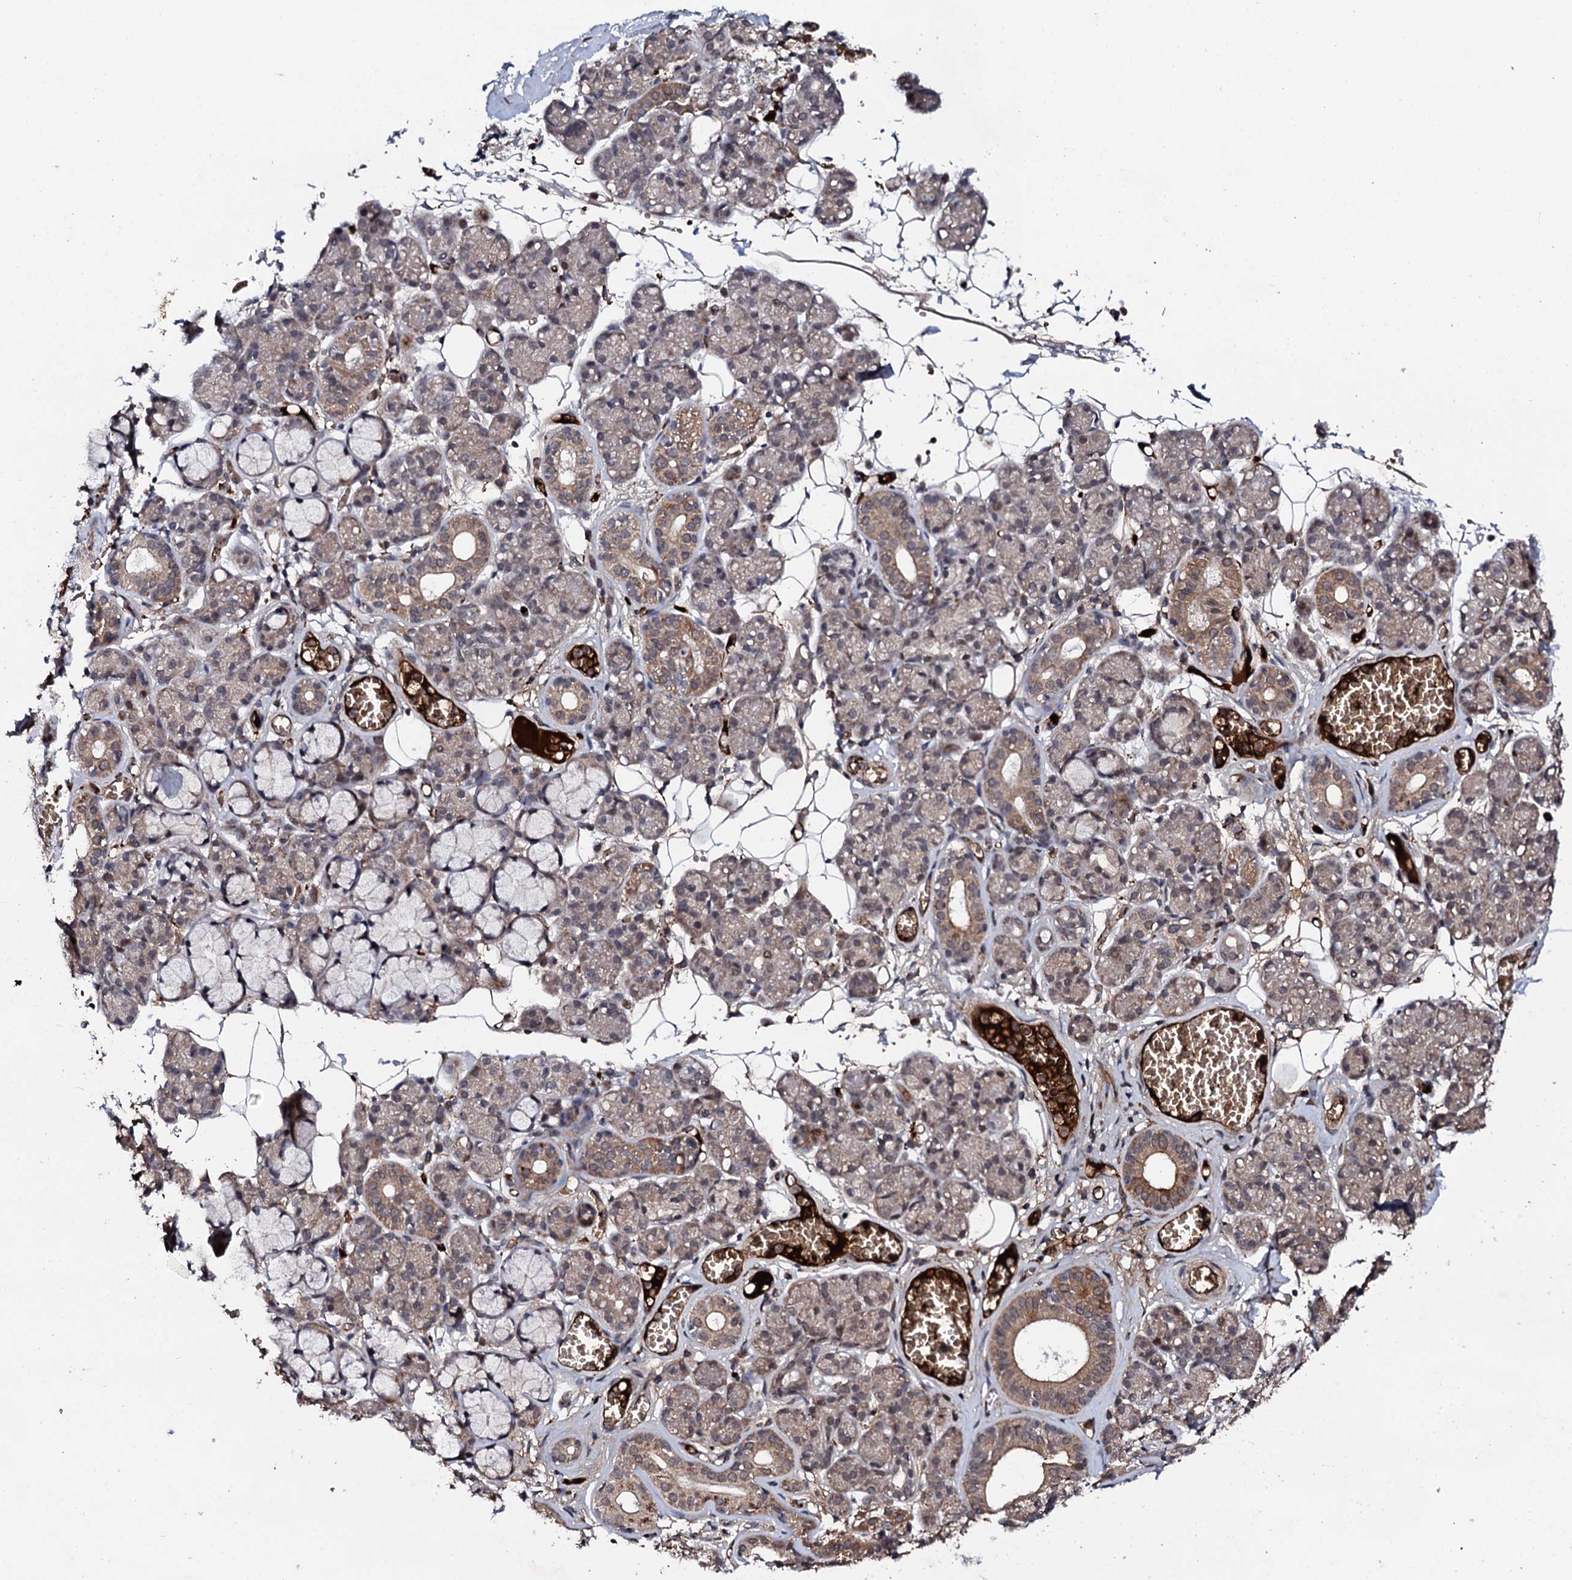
{"staining": {"intensity": "weak", "quantity": "25%-75%", "location": "cytoplasmic/membranous"}, "tissue": "salivary gland", "cell_type": "Glandular cells", "image_type": "normal", "snomed": [{"axis": "morphology", "description": "Normal tissue, NOS"}, {"axis": "topography", "description": "Salivary gland"}], "caption": "A low amount of weak cytoplasmic/membranous expression is seen in about 25%-75% of glandular cells in unremarkable salivary gland.", "gene": "FAM111A", "patient": {"sex": "male", "age": 63}}